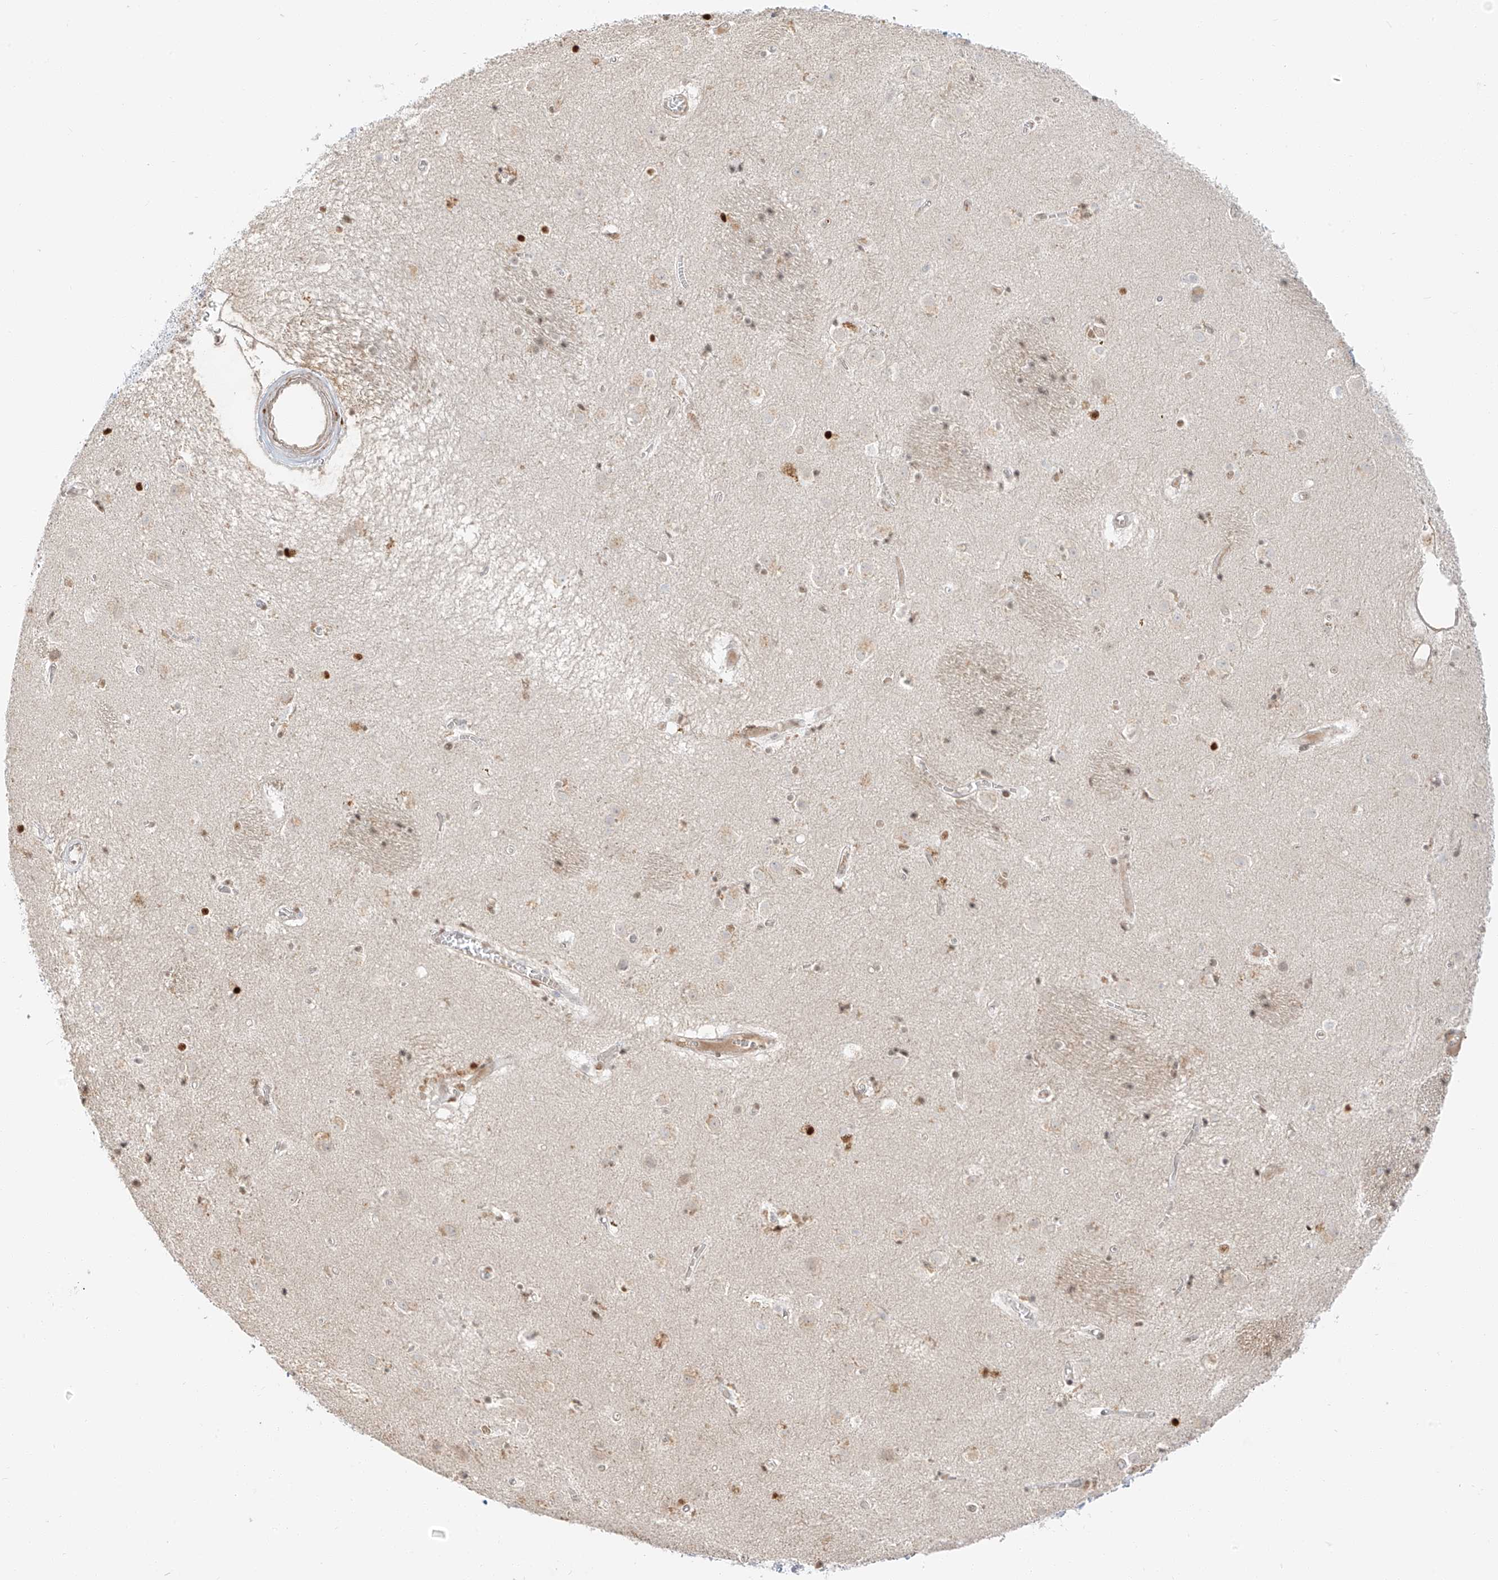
{"staining": {"intensity": "moderate", "quantity": "<25%", "location": "nuclear"}, "tissue": "caudate", "cell_type": "Glial cells", "image_type": "normal", "snomed": [{"axis": "morphology", "description": "Normal tissue, NOS"}, {"axis": "topography", "description": "Lateral ventricle wall"}], "caption": "A low amount of moderate nuclear expression is present in approximately <25% of glial cells in normal caudate. (DAB IHC with brightfield microscopy, high magnification).", "gene": "ZNF774", "patient": {"sex": "male", "age": 70}}